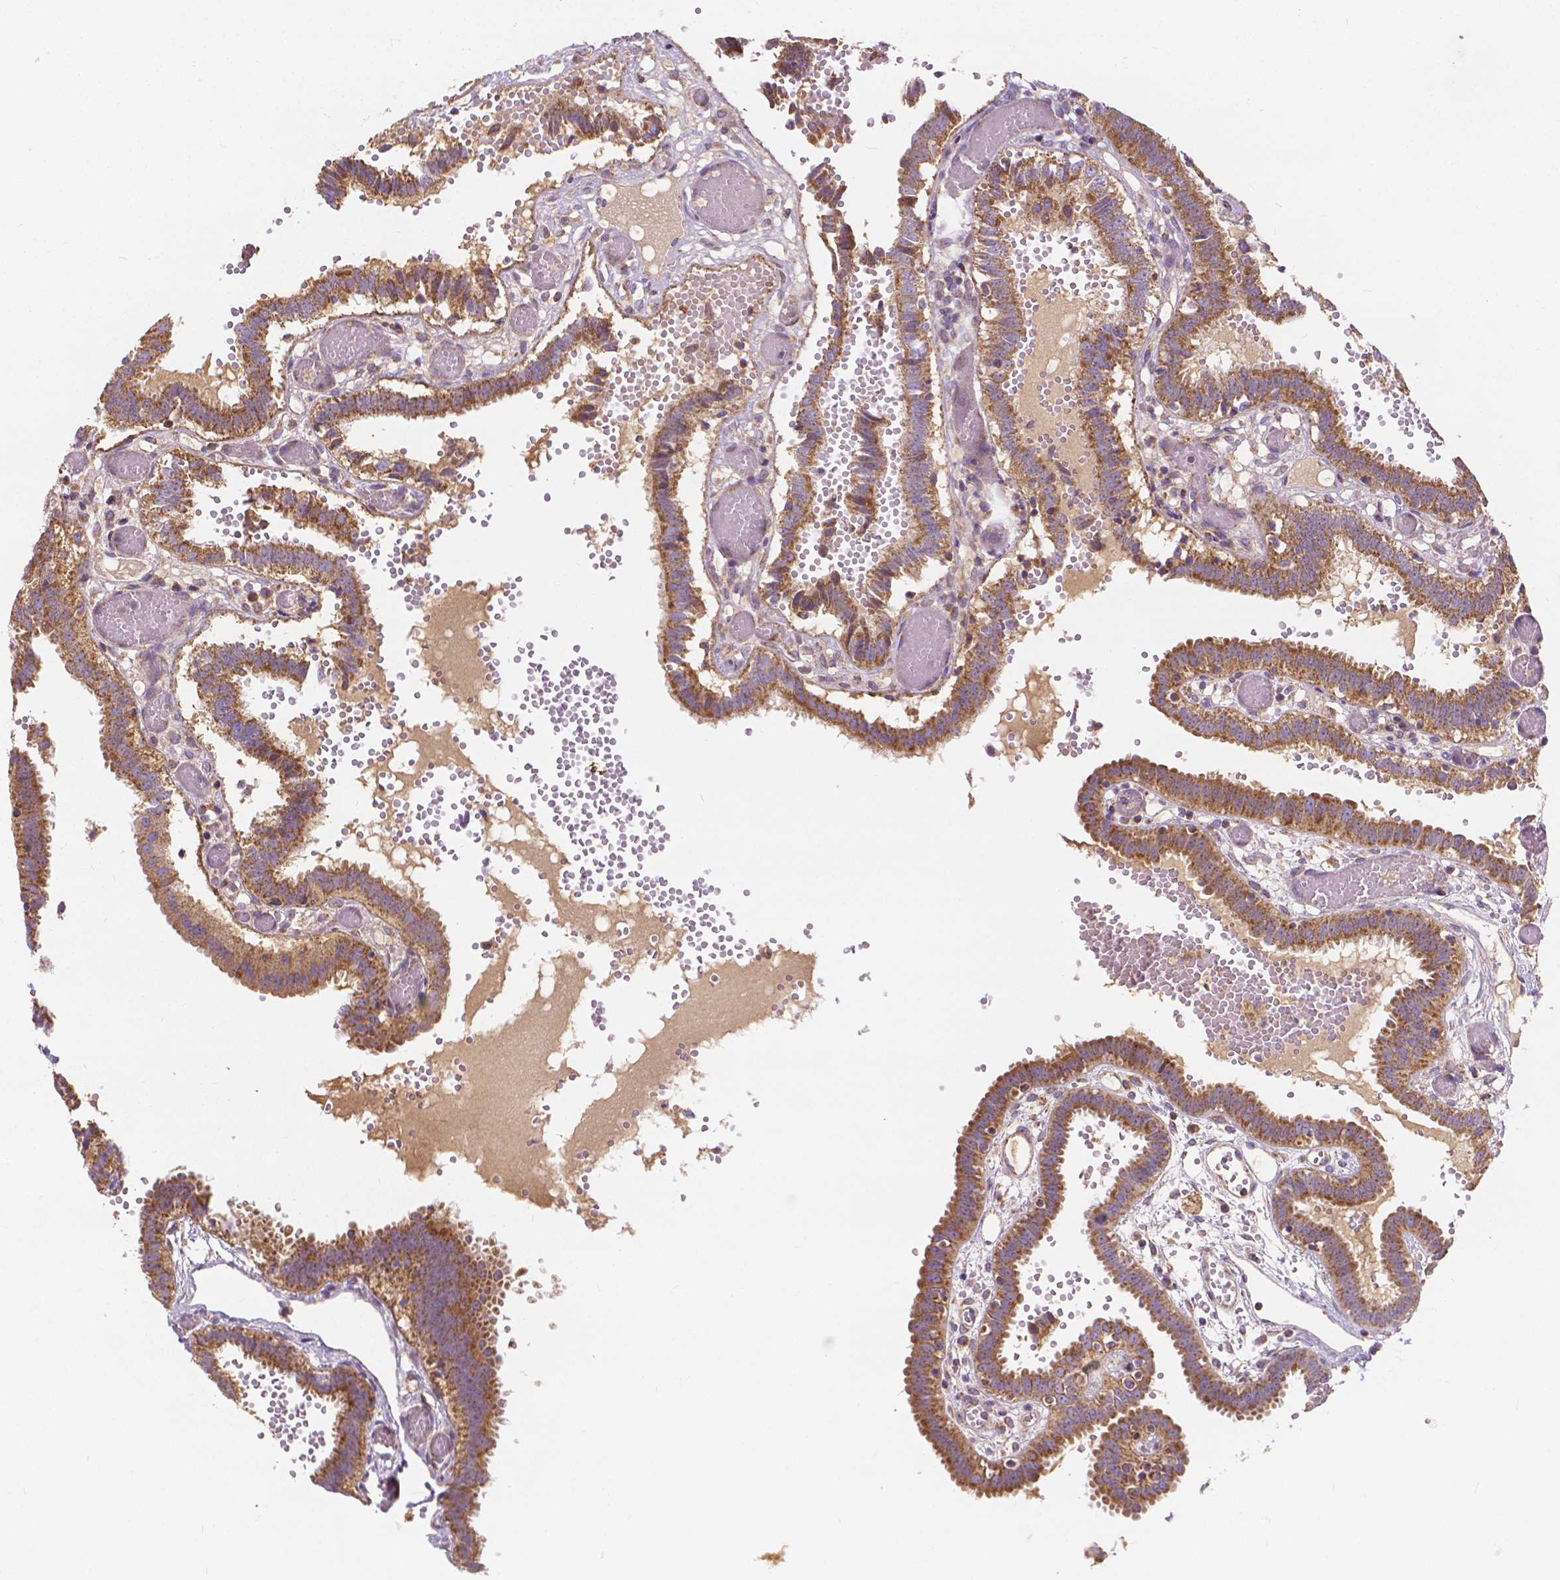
{"staining": {"intensity": "moderate", "quantity": ">75%", "location": "cytoplasmic/membranous"}, "tissue": "fallopian tube", "cell_type": "Glandular cells", "image_type": "normal", "snomed": [{"axis": "morphology", "description": "Normal tissue, NOS"}, {"axis": "topography", "description": "Fallopian tube"}], "caption": "Approximately >75% of glandular cells in unremarkable human fallopian tube display moderate cytoplasmic/membranous protein expression as visualized by brown immunohistochemical staining.", "gene": "SNCAIP", "patient": {"sex": "female", "age": 37}}